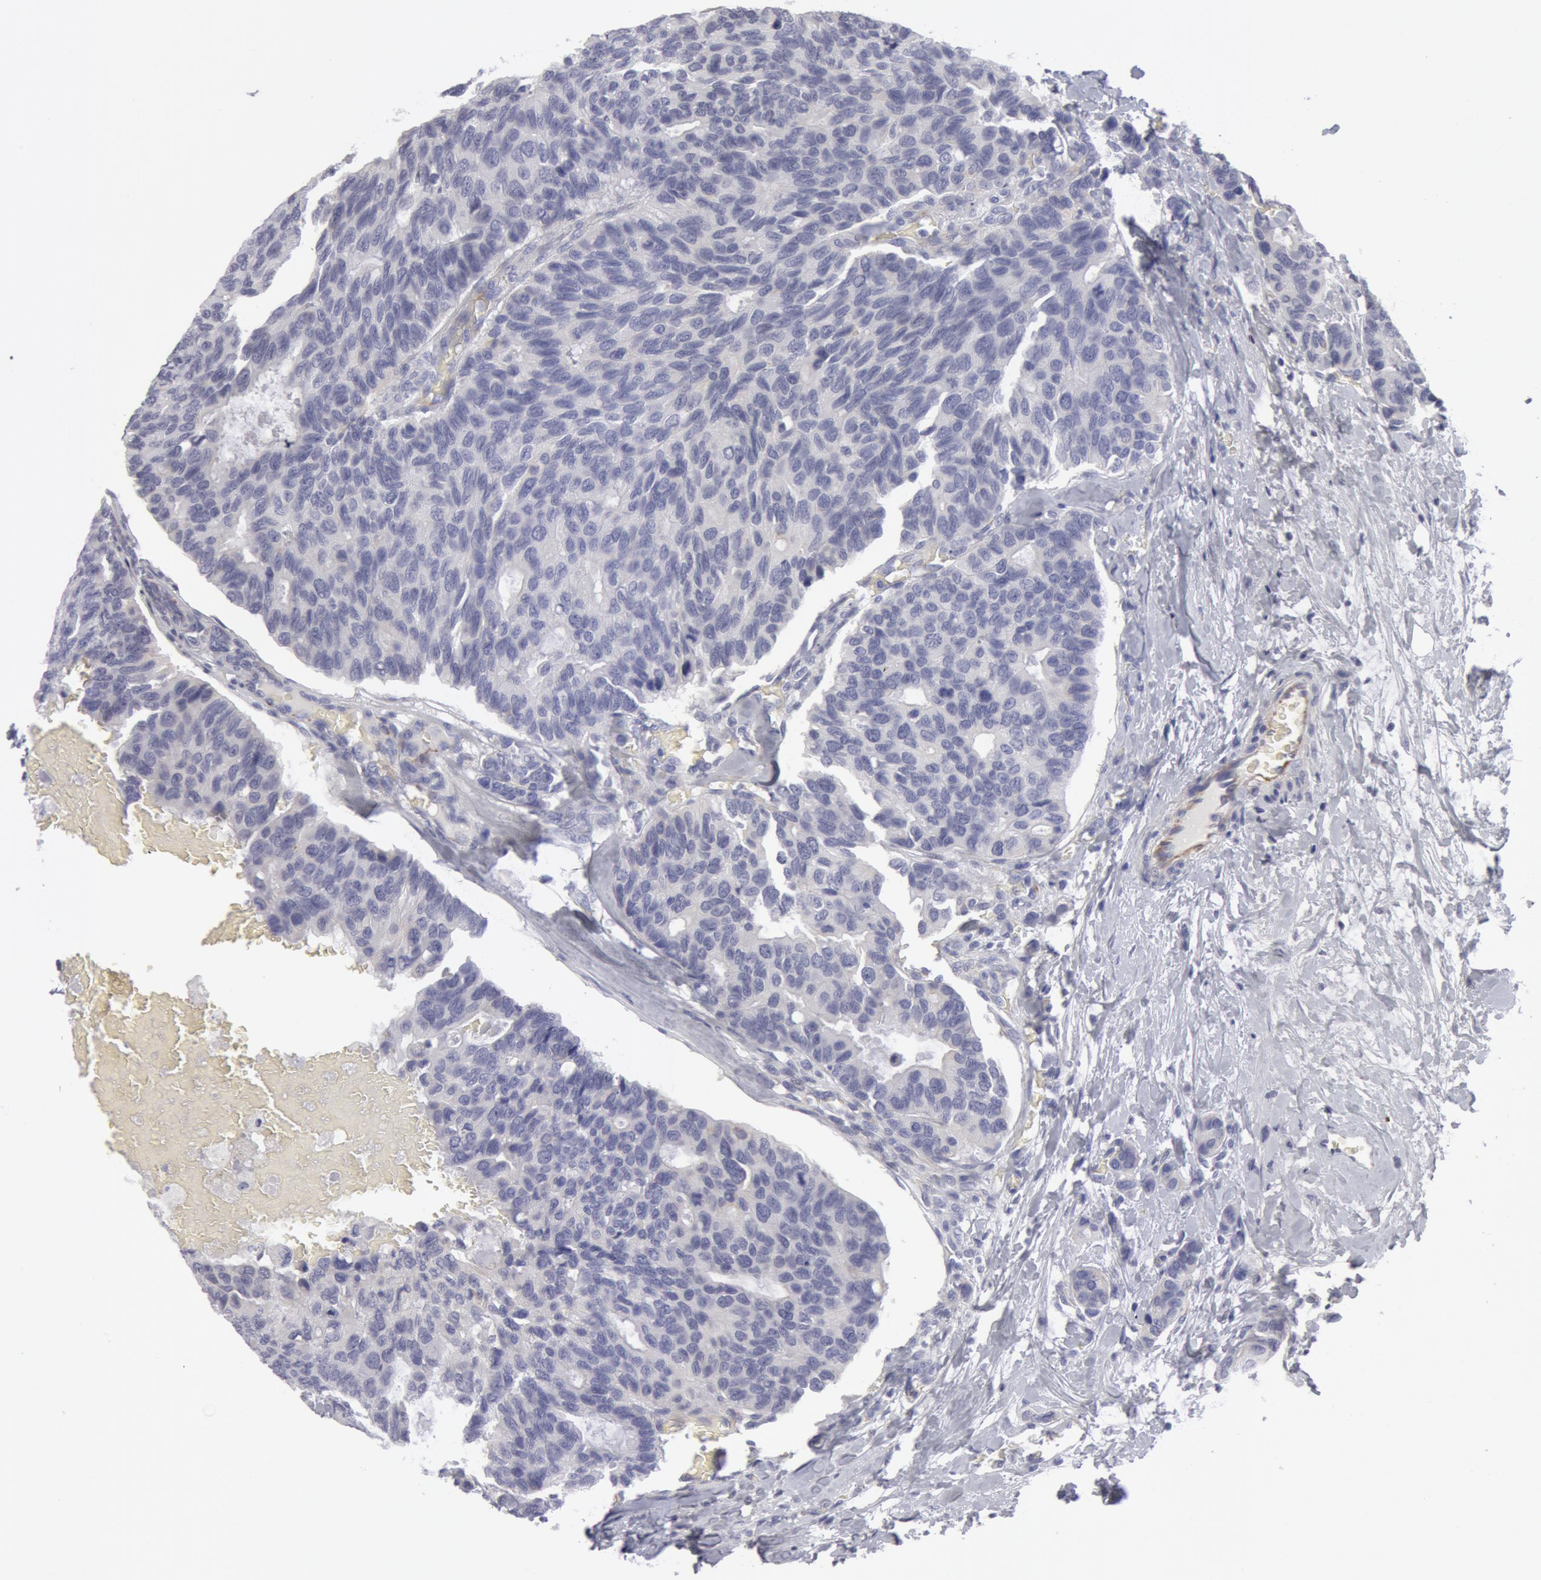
{"staining": {"intensity": "negative", "quantity": "none", "location": "none"}, "tissue": "breast cancer", "cell_type": "Tumor cells", "image_type": "cancer", "snomed": [{"axis": "morphology", "description": "Duct carcinoma"}, {"axis": "topography", "description": "Breast"}], "caption": "A high-resolution image shows immunohistochemistry staining of invasive ductal carcinoma (breast), which reveals no significant positivity in tumor cells. The staining was performed using DAB to visualize the protein expression in brown, while the nuclei were stained in blue with hematoxylin (Magnification: 20x).", "gene": "SMC1B", "patient": {"sex": "female", "age": 69}}